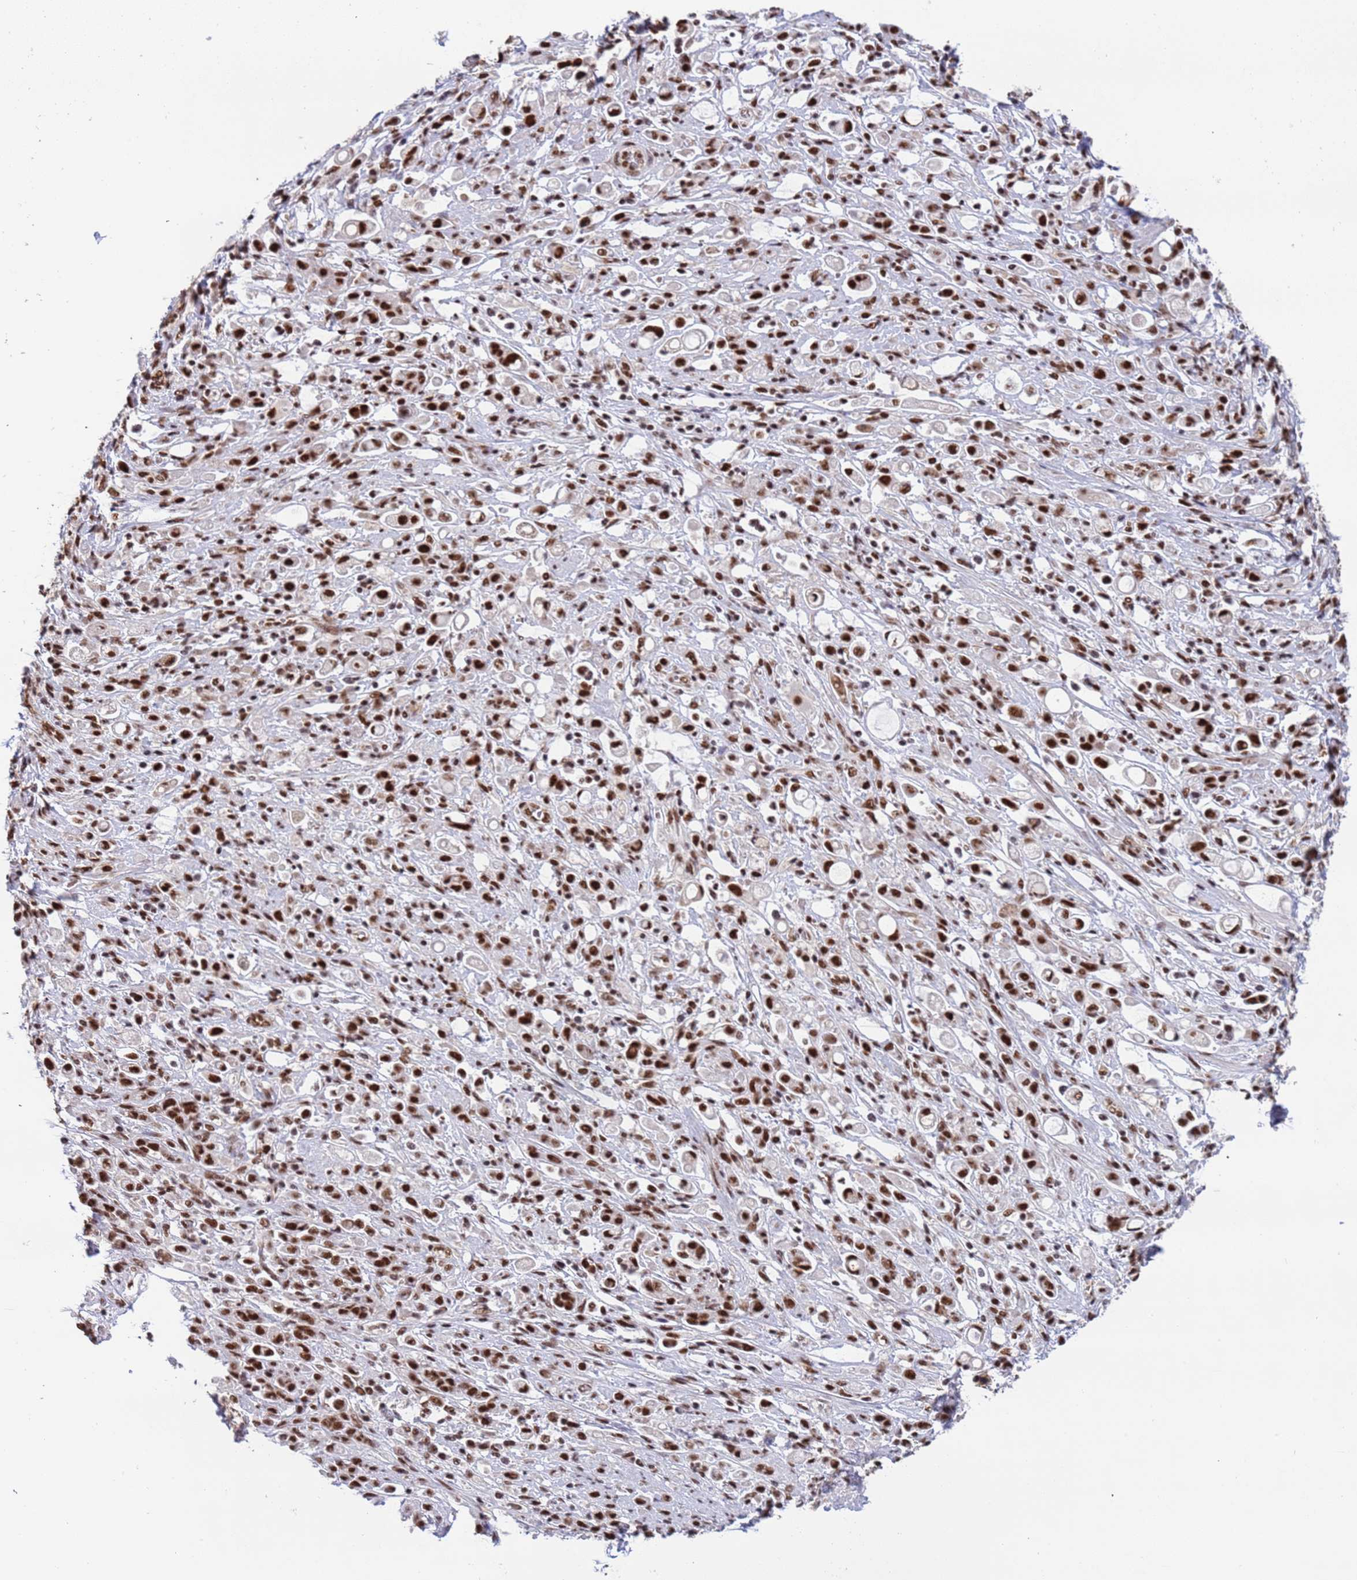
{"staining": {"intensity": "strong", "quantity": ">75%", "location": "nuclear"}, "tissue": "stomach cancer", "cell_type": "Tumor cells", "image_type": "cancer", "snomed": [{"axis": "morphology", "description": "Adenocarcinoma, NOS"}, {"axis": "topography", "description": "Stomach"}], "caption": "The photomicrograph demonstrates immunohistochemical staining of stomach adenocarcinoma. There is strong nuclear expression is identified in approximately >75% of tumor cells. Nuclei are stained in blue.", "gene": "SRRT", "patient": {"sex": "female", "age": 60}}